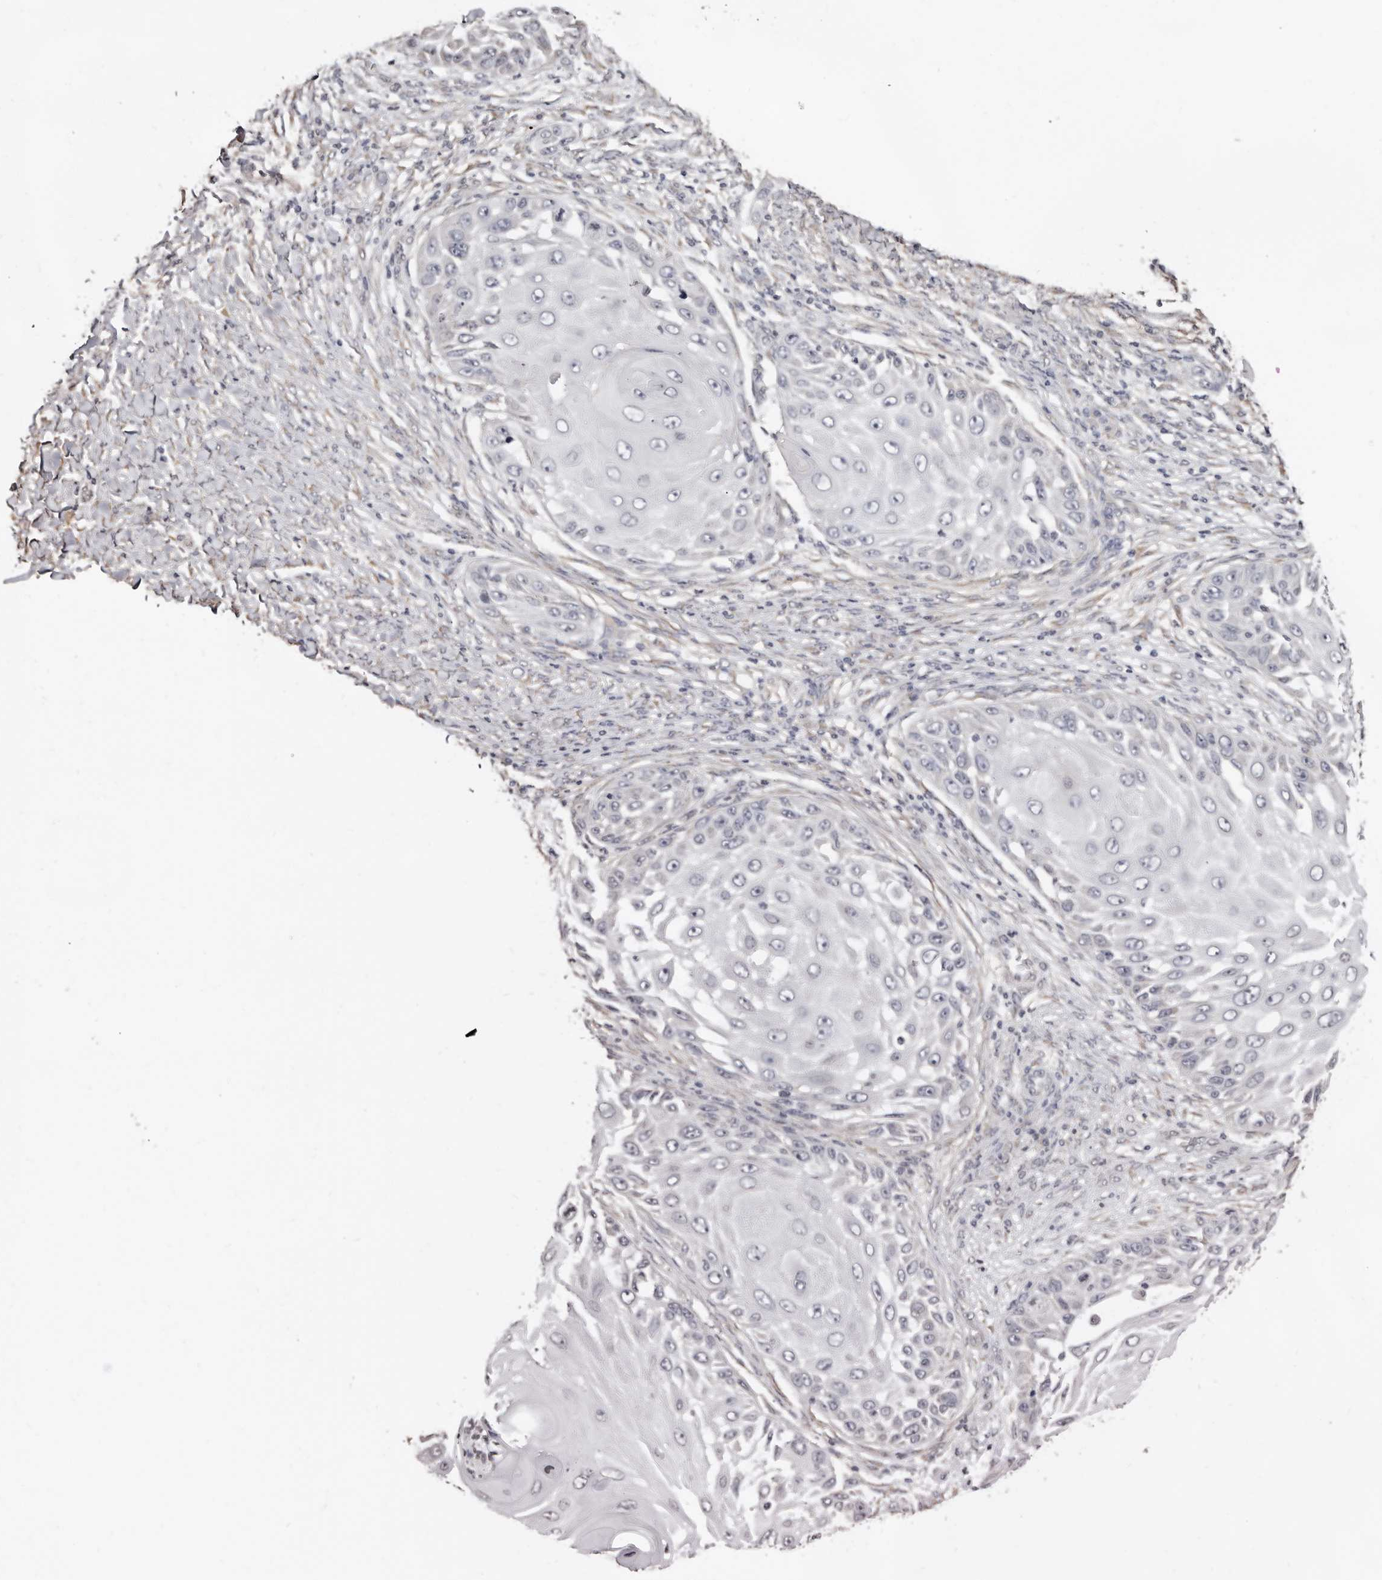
{"staining": {"intensity": "negative", "quantity": "none", "location": "none"}, "tissue": "skin cancer", "cell_type": "Tumor cells", "image_type": "cancer", "snomed": [{"axis": "morphology", "description": "Squamous cell carcinoma, NOS"}, {"axis": "topography", "description": "Skin"}], "caption": "This is a micrograph of IHC staining of skin cancer, which shows no expression in tumor cells.", "gene": "KHDRBS2", "patient": {"sex": "female", "age": 44}}